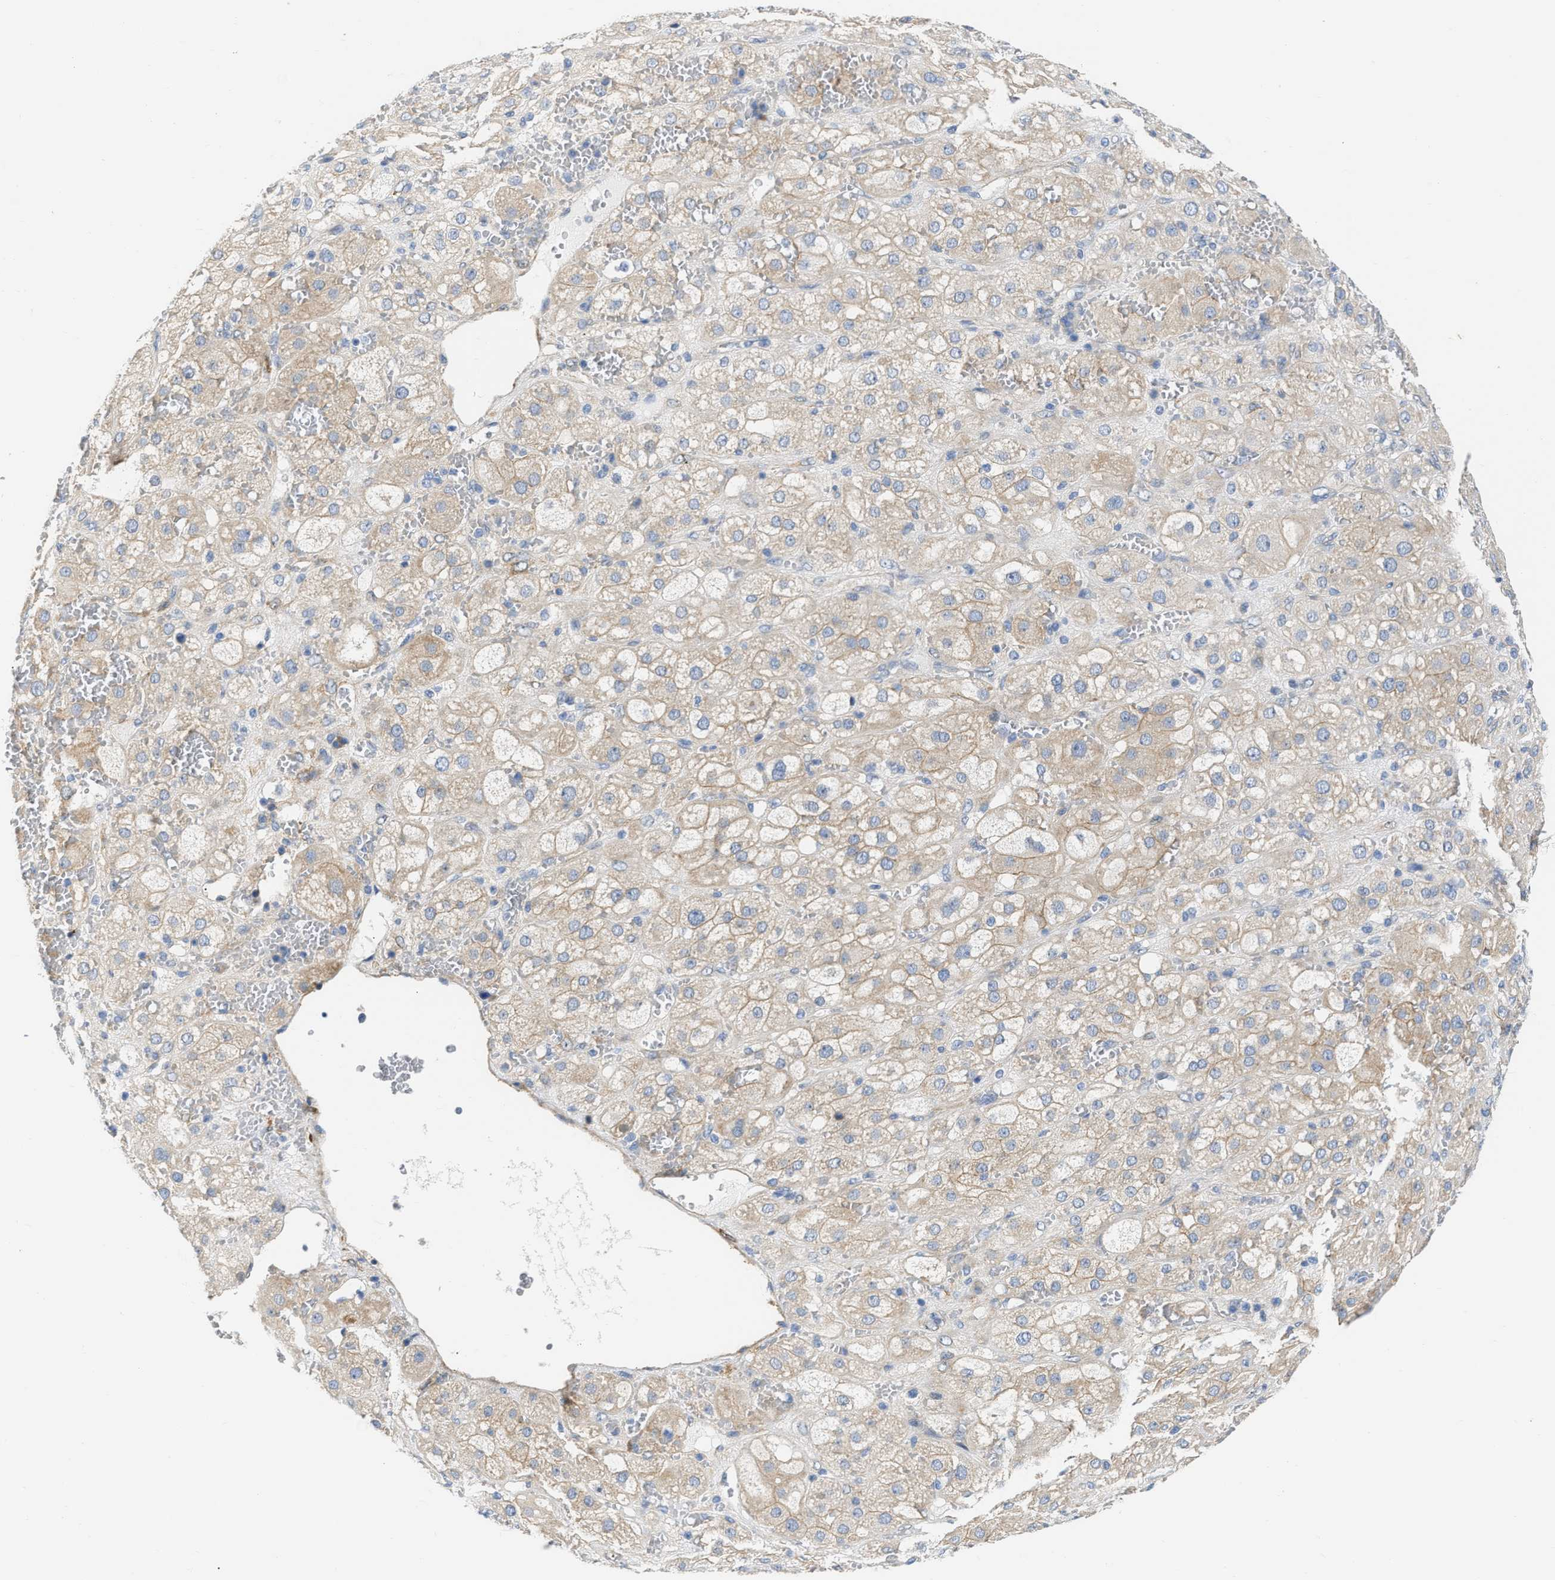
{"staining": {"intensity": "moderate", "quantity": "<25%", "location": "cytoplasmic/membranous"}, "tissue": "adrenal gland", "cell_type": "Glandular cells", "image_type": "normal", "snomed": [{"axis": "morphology", "description": "Normal tissue, NOS"}, {"axis": "topography", "description": "Adrenal gland"}], "caption": "Moderate cytoplasmic/membranous expression is appreciated in about <25% of glandular cells in benign adrenal gland. (Brightfield microscopy of DAB IHC at high magnification).", "gene": "FHL1", "patient": {"sex": "female", "age": 47}}